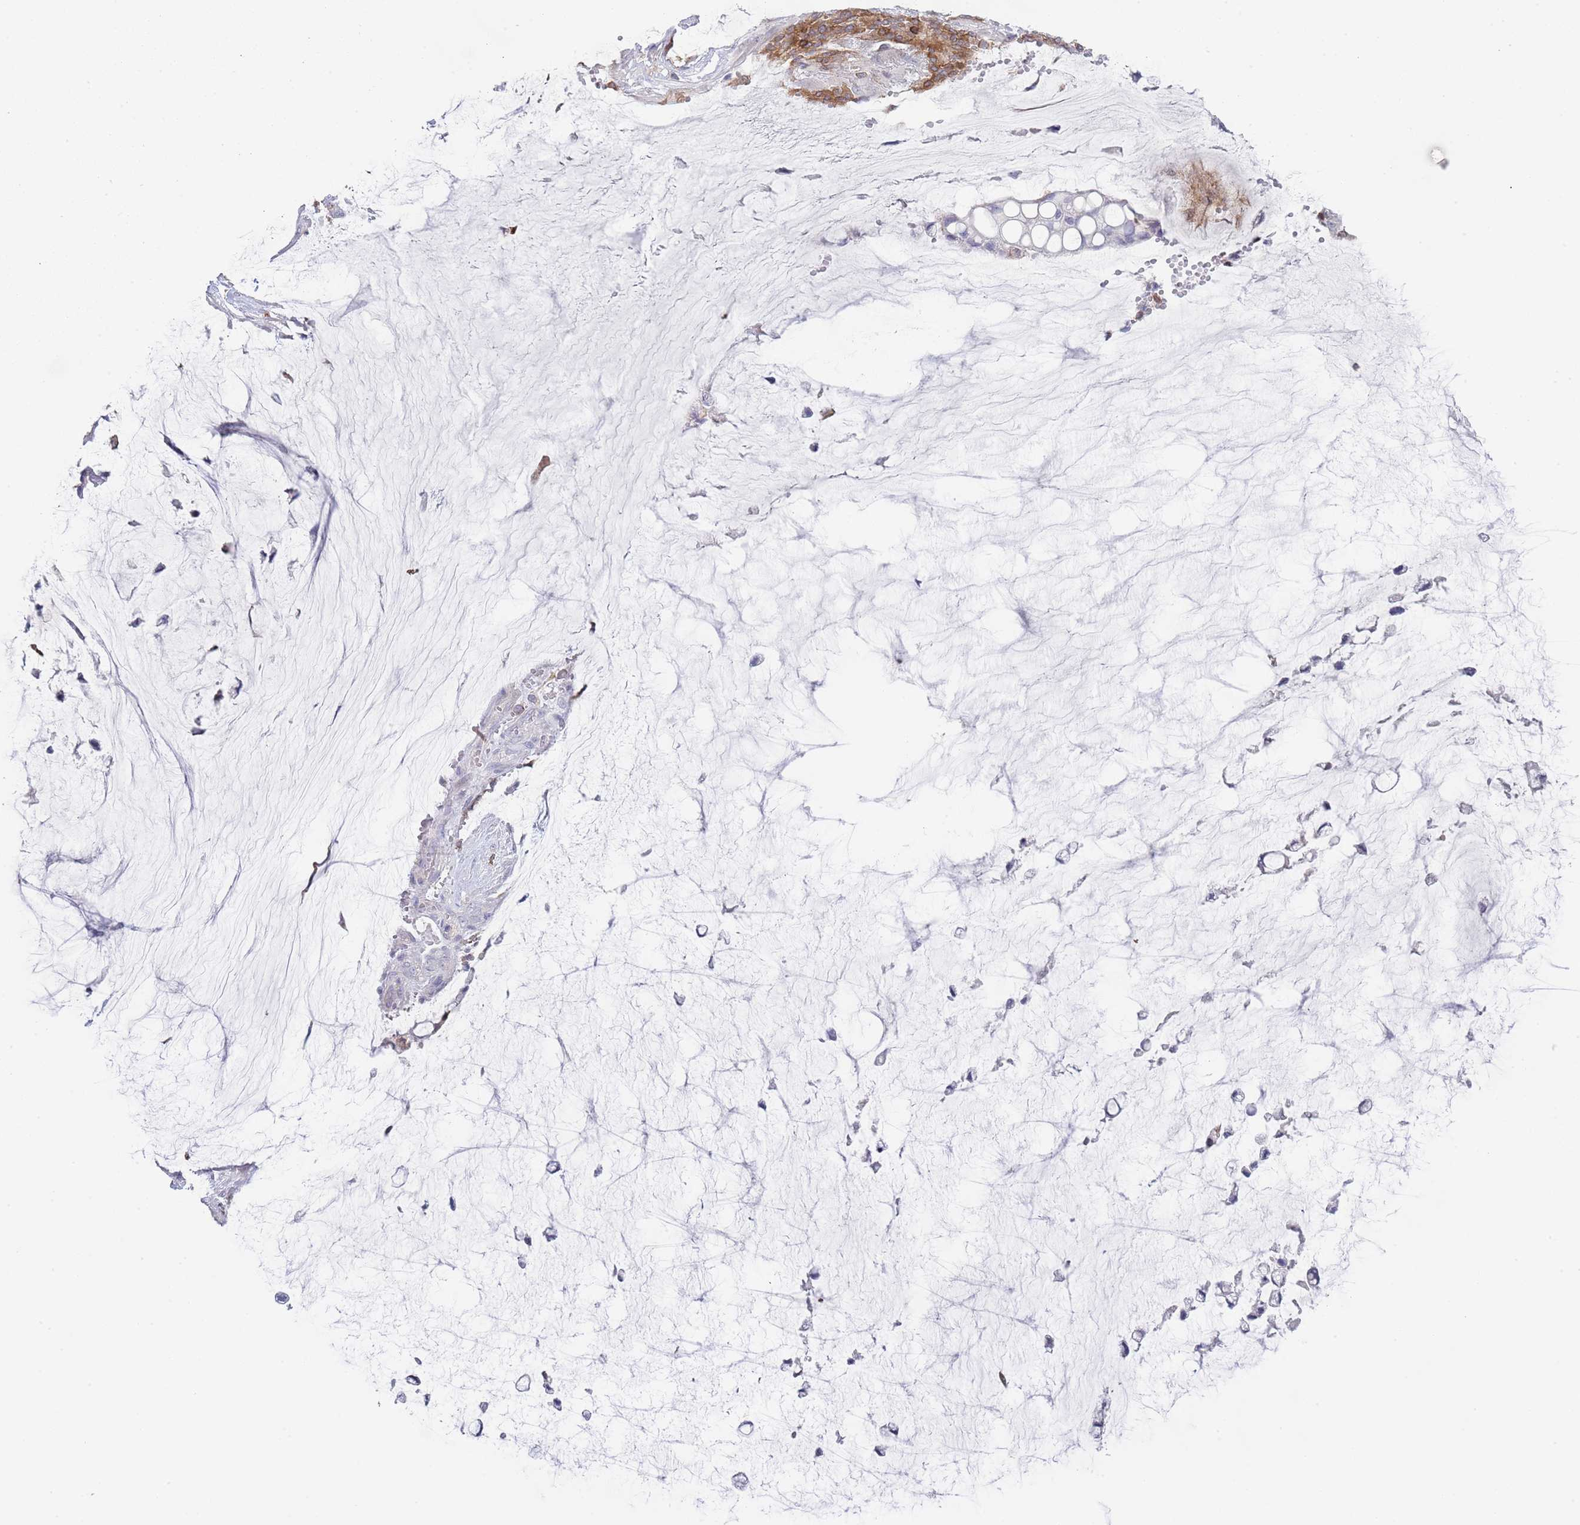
{"staining": {"intensity": "negative", "quantity": "none", "location": "none"}, "tissue": "ovarian cancer", "cell_type": "Tumor cells", "image_type": "cancer", "snomed": [{"axis": "morphology", "description": "Cystadenocarcinoma, mucinous, NOS"}, {"axis": "topography", "description": "Ovary"}], "caption": "Immunohistochemistry (IHC) histopathology image of neoplastic tissue: human ovarian cancer (mucinous cystadenocarcinoma) stained with DAB (3,3'-diaminobenzidine) exhibits no significant protein staining in tumor cells. (DAB (3,3'-diaminobenzidine) immunohistochemistry (IHC) with hematoxylin counter stain).", "gene": "LPXN", "patient": {"sex": "female", "age": 39}}